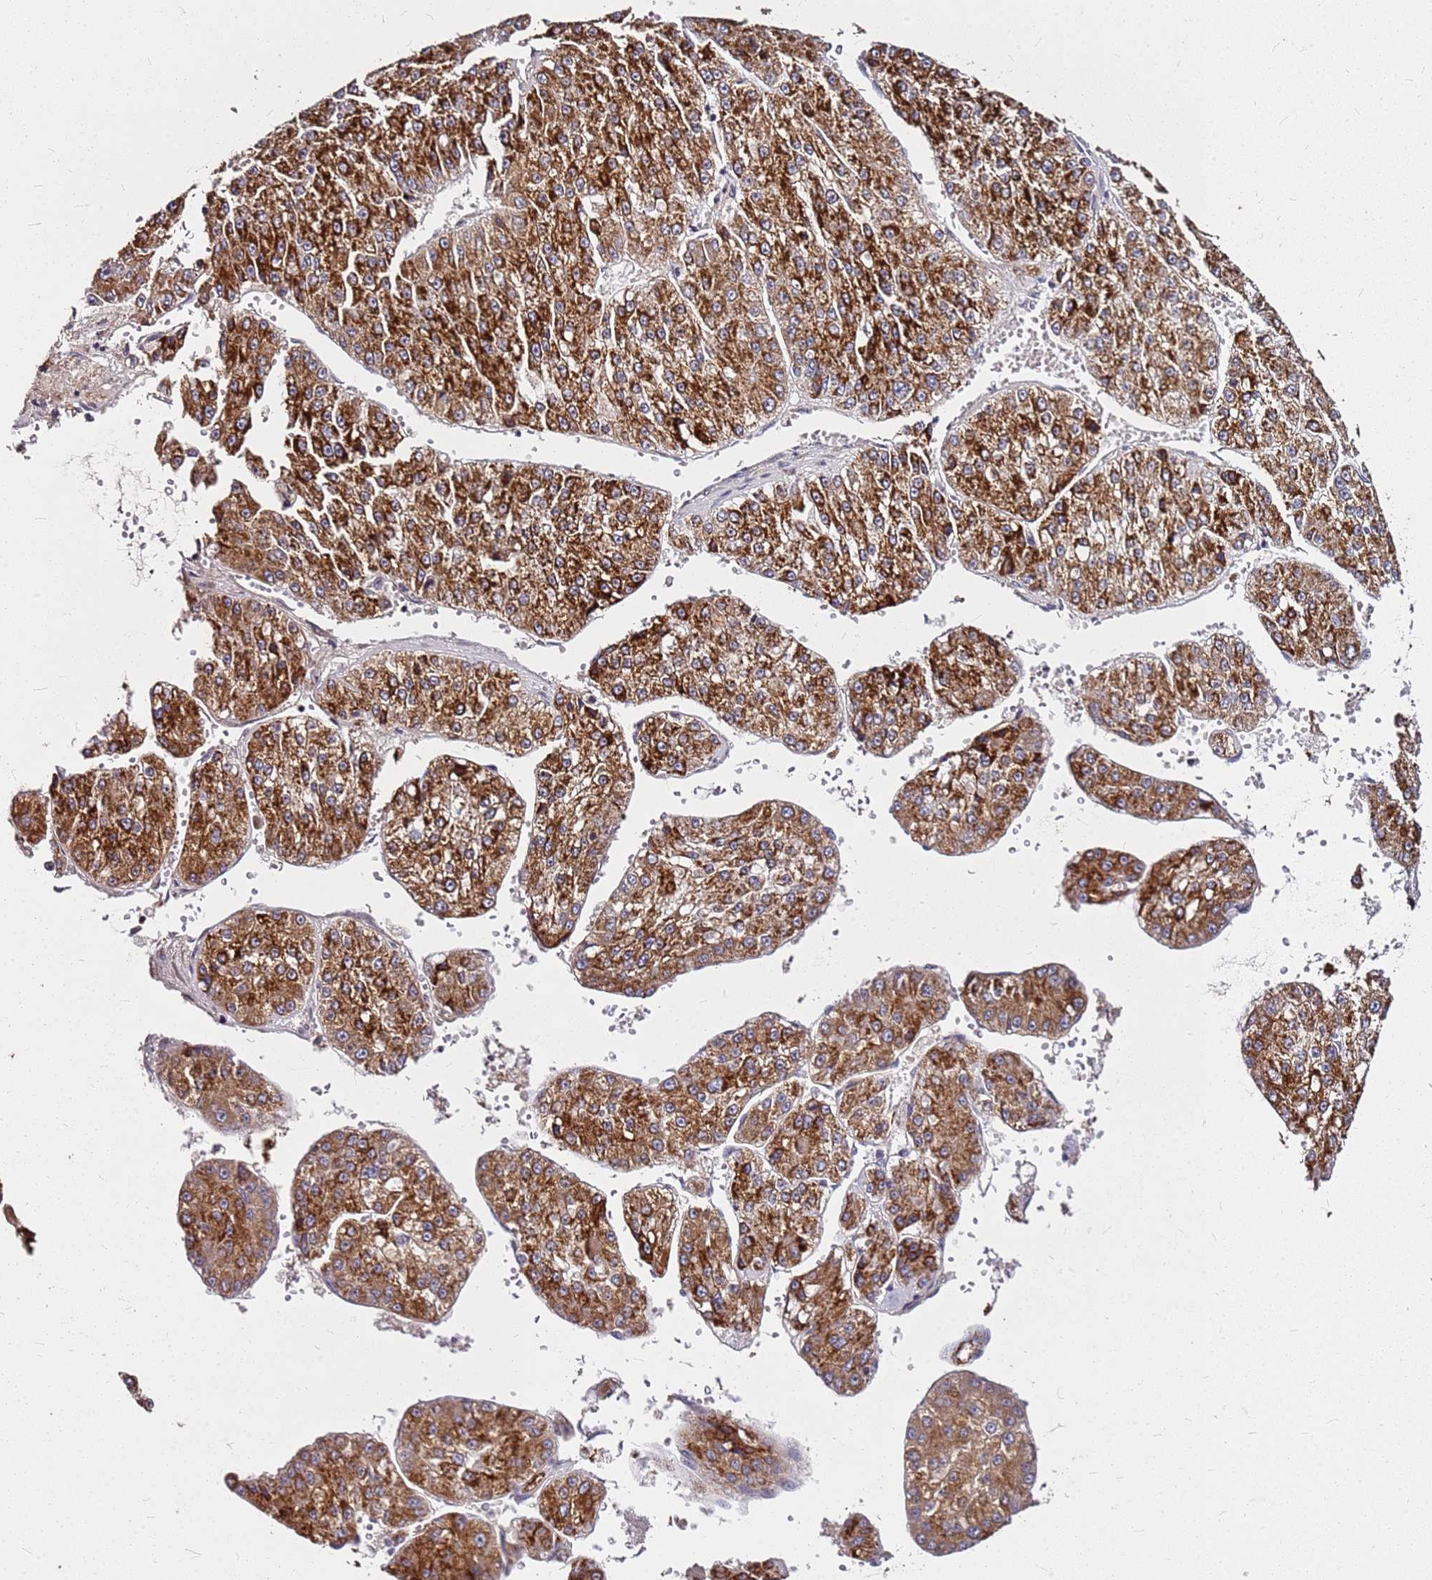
{"staining": {"intensity": "strong", "quantity": ">75%", "location": "cytoplasmic/membranous"}, "tissue": "liver cancer", "cell_type": "Tumor cells", "image_type": "cancer", "snomed": [{"axis": "morphology", "description": "Carcinoma, Hepatocellular, NOS"}, {"axis": "topography", "description": "Liver"}], "caption": "Tumor cells show strong cytoplasmic/membranous positivity in about >75% of cells in liver cancer.", "gene": "DCDC2C", "patient": {"sex": "female", "age": 73}}